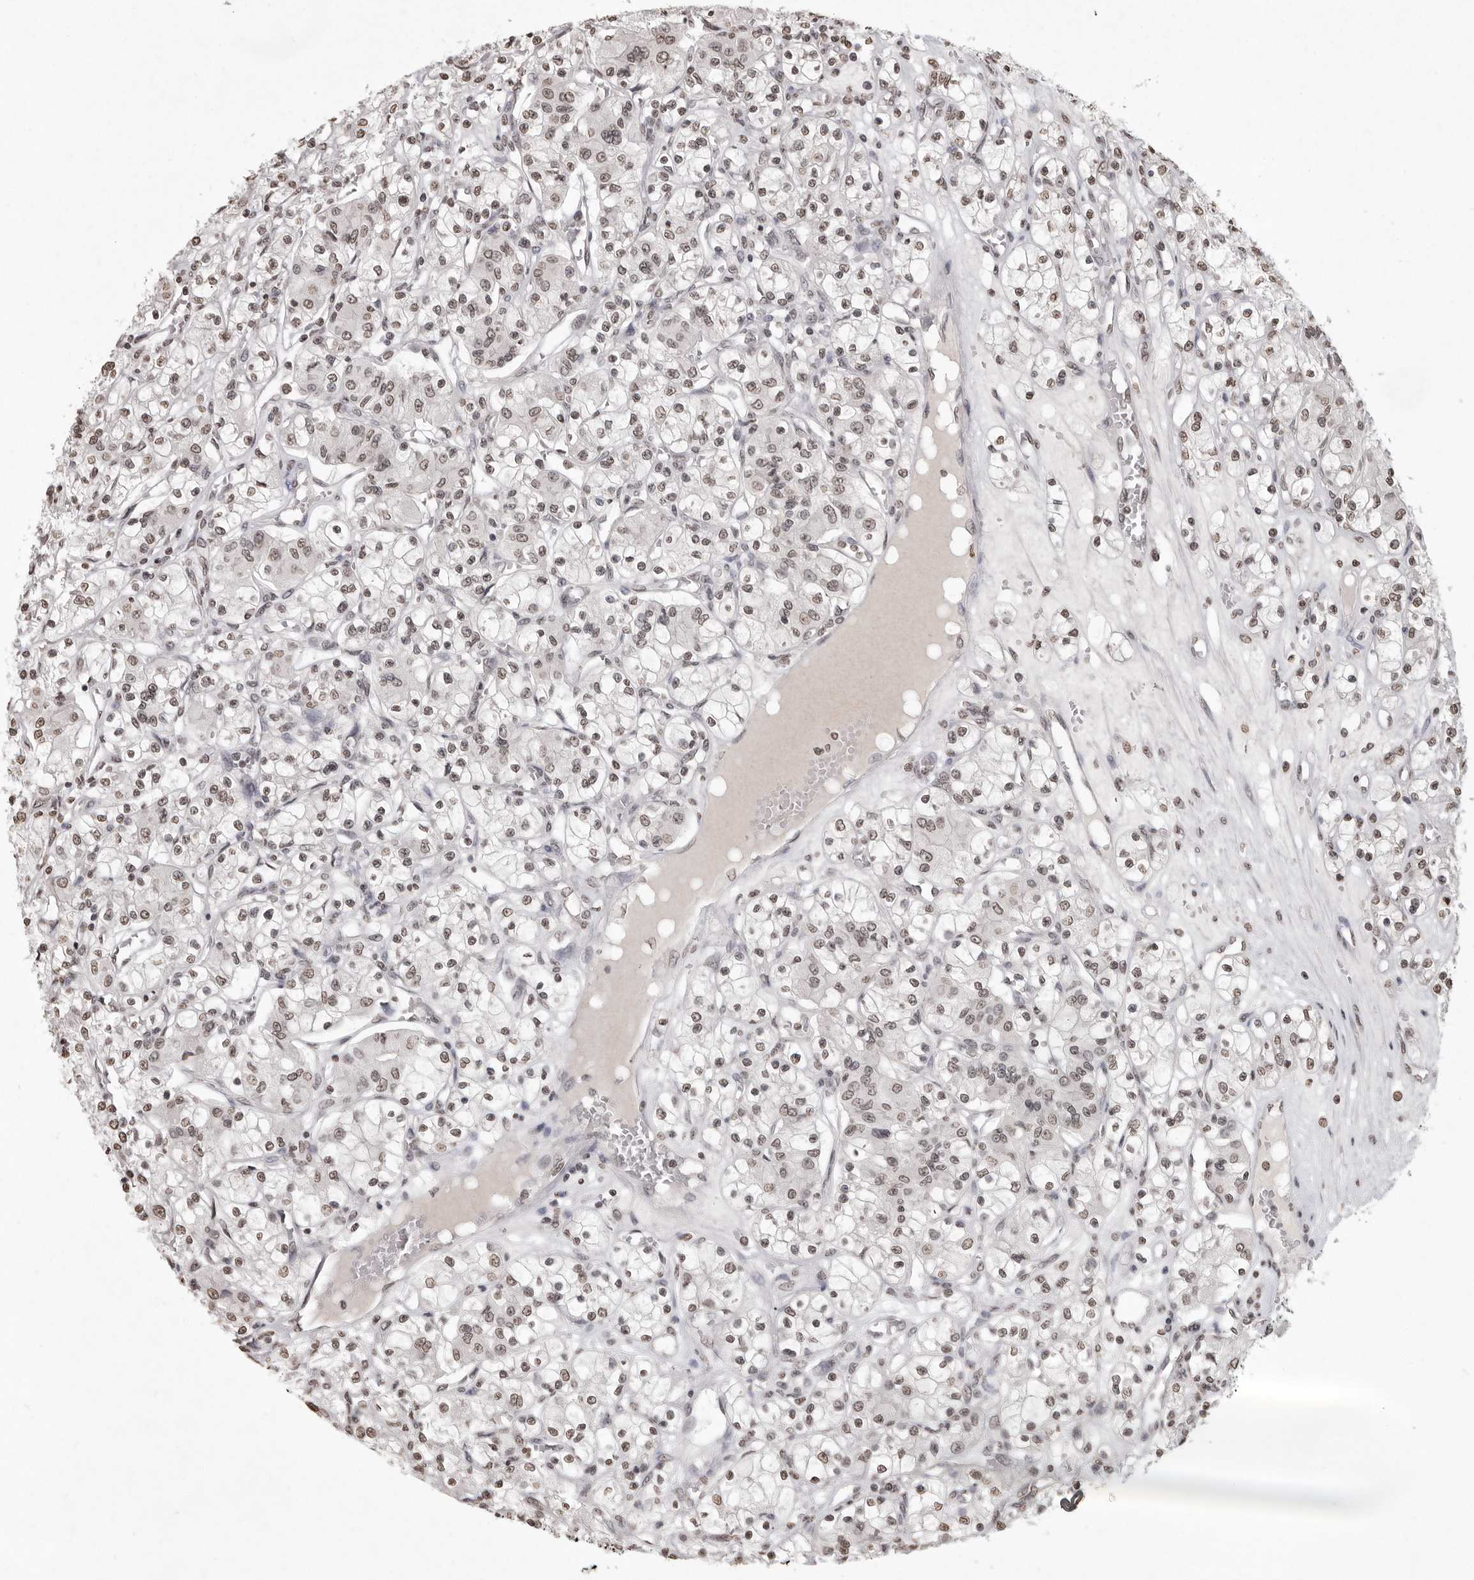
{"staining": {"intensity": "weak", "quantity": ">75%", "location": "nuclear"}, "tissue": "renal cancer", "cell_type": "Tumor cells", "image_type": "cancer", "snomed": [{"axis": "morphology", "description": "Adenocarcinoma, NOS"}, {"axis": "topography", "description": "Kidney"}], "caption": "The histopathology image shows staining of adenocarcinoma (renal), revealing weak nuclear protein staining (brown color) within tumor cells.", "gene": "WDR45", "patient": {"sex": "female", "age": 59}}